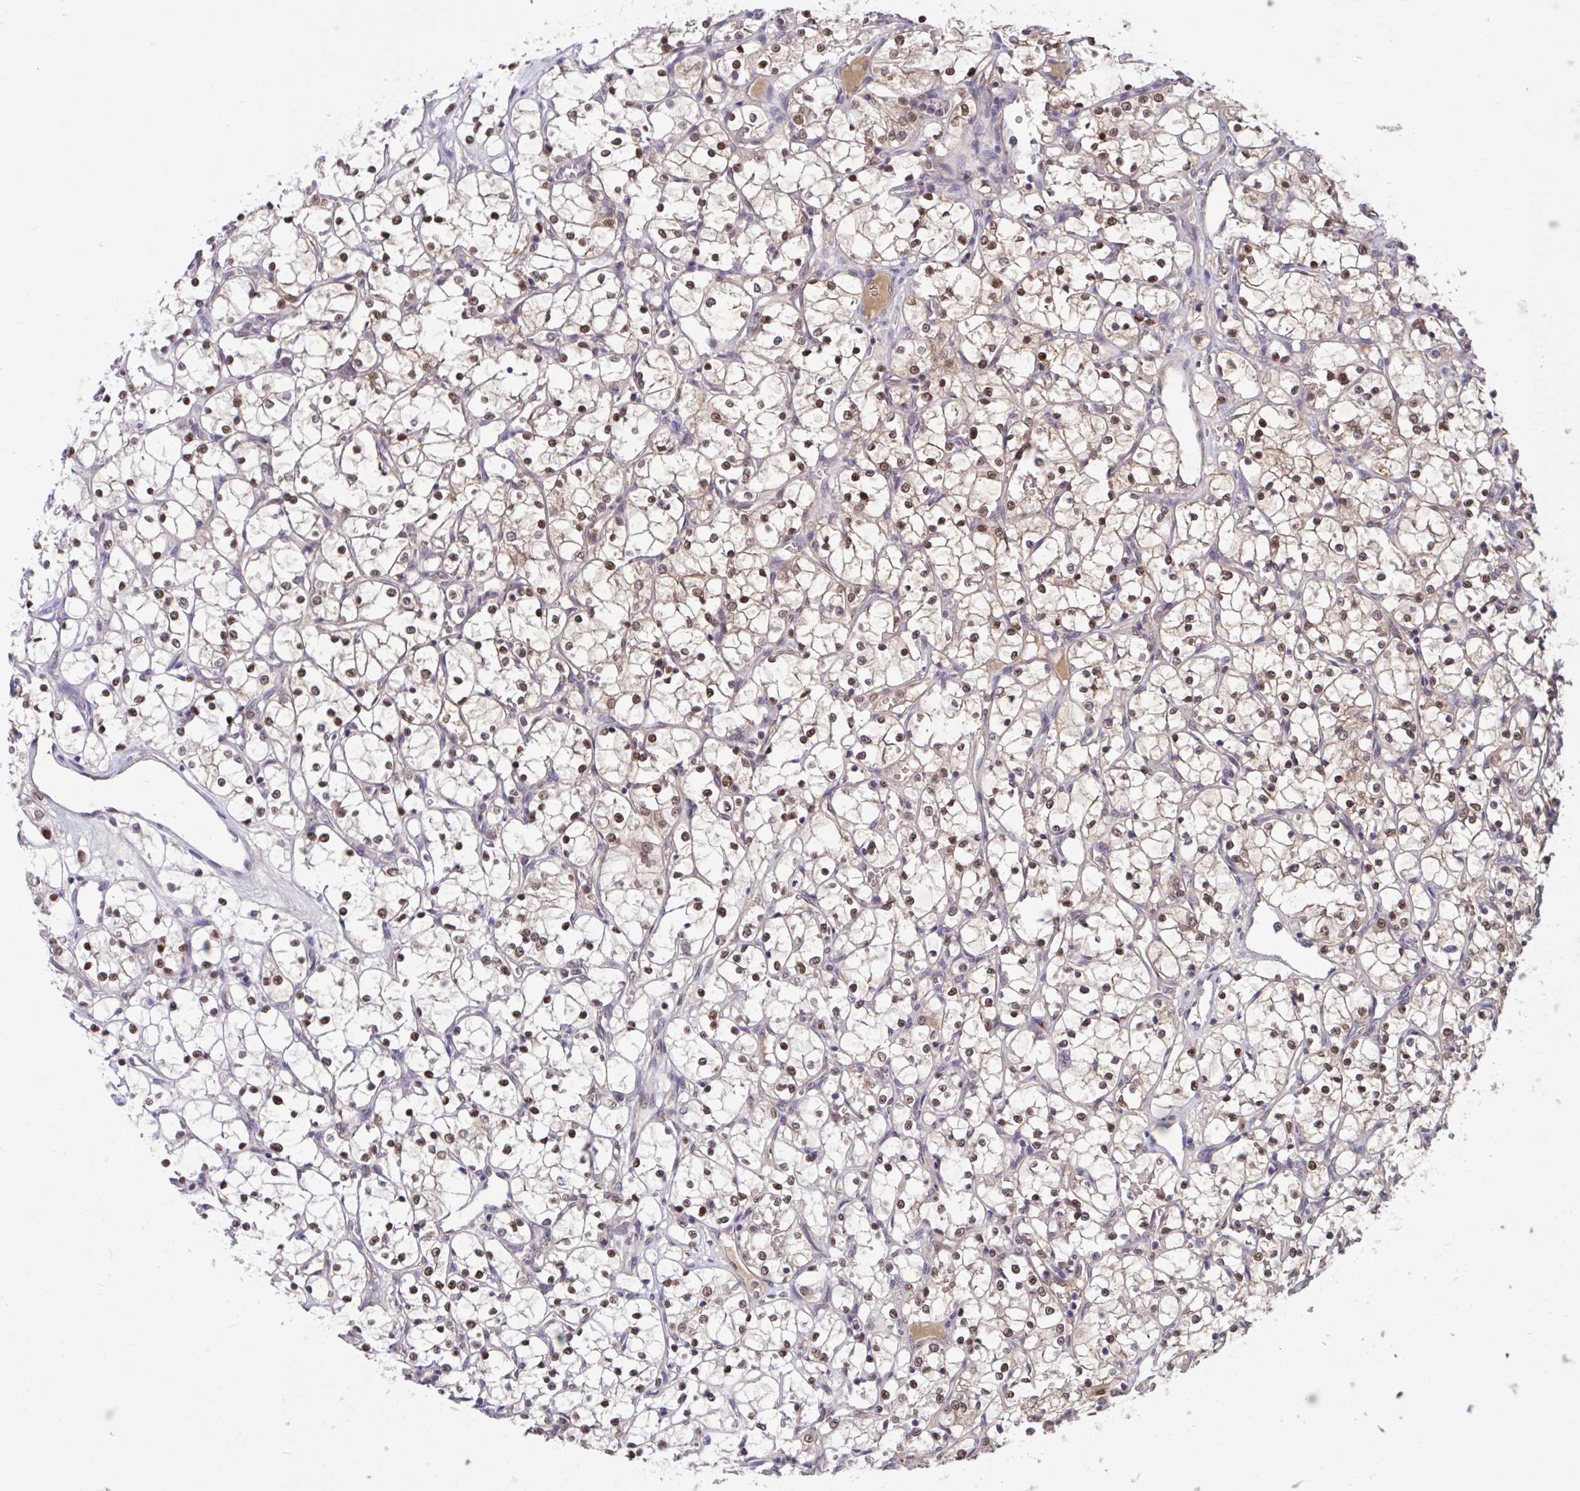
{"staining": {"intensity": "moderate", "quantity": ">75%", "location": "cytoplasmic/membranous,nuclear"}, "tissue": "renal cancer", "cell_type": "Tumor cells", "image_type": "cancer", "snomed": [{"axis": "morphology", "description": "Adenocarcinoma, NOS"}, {"axis": "topography", "description": "Kidney"}], "caption": "Brown immunohistochemical staining in renal cancer reveals moderate cytoplasmic/membranous and nuclear expression in approximately >75% of tumor cells. (DAB (3,3'-diaminobenzidine) IHC with brightfield microscopy, high magnification).", "gene": "RBL1", "patient": {"sex": "female", "age": 69}}